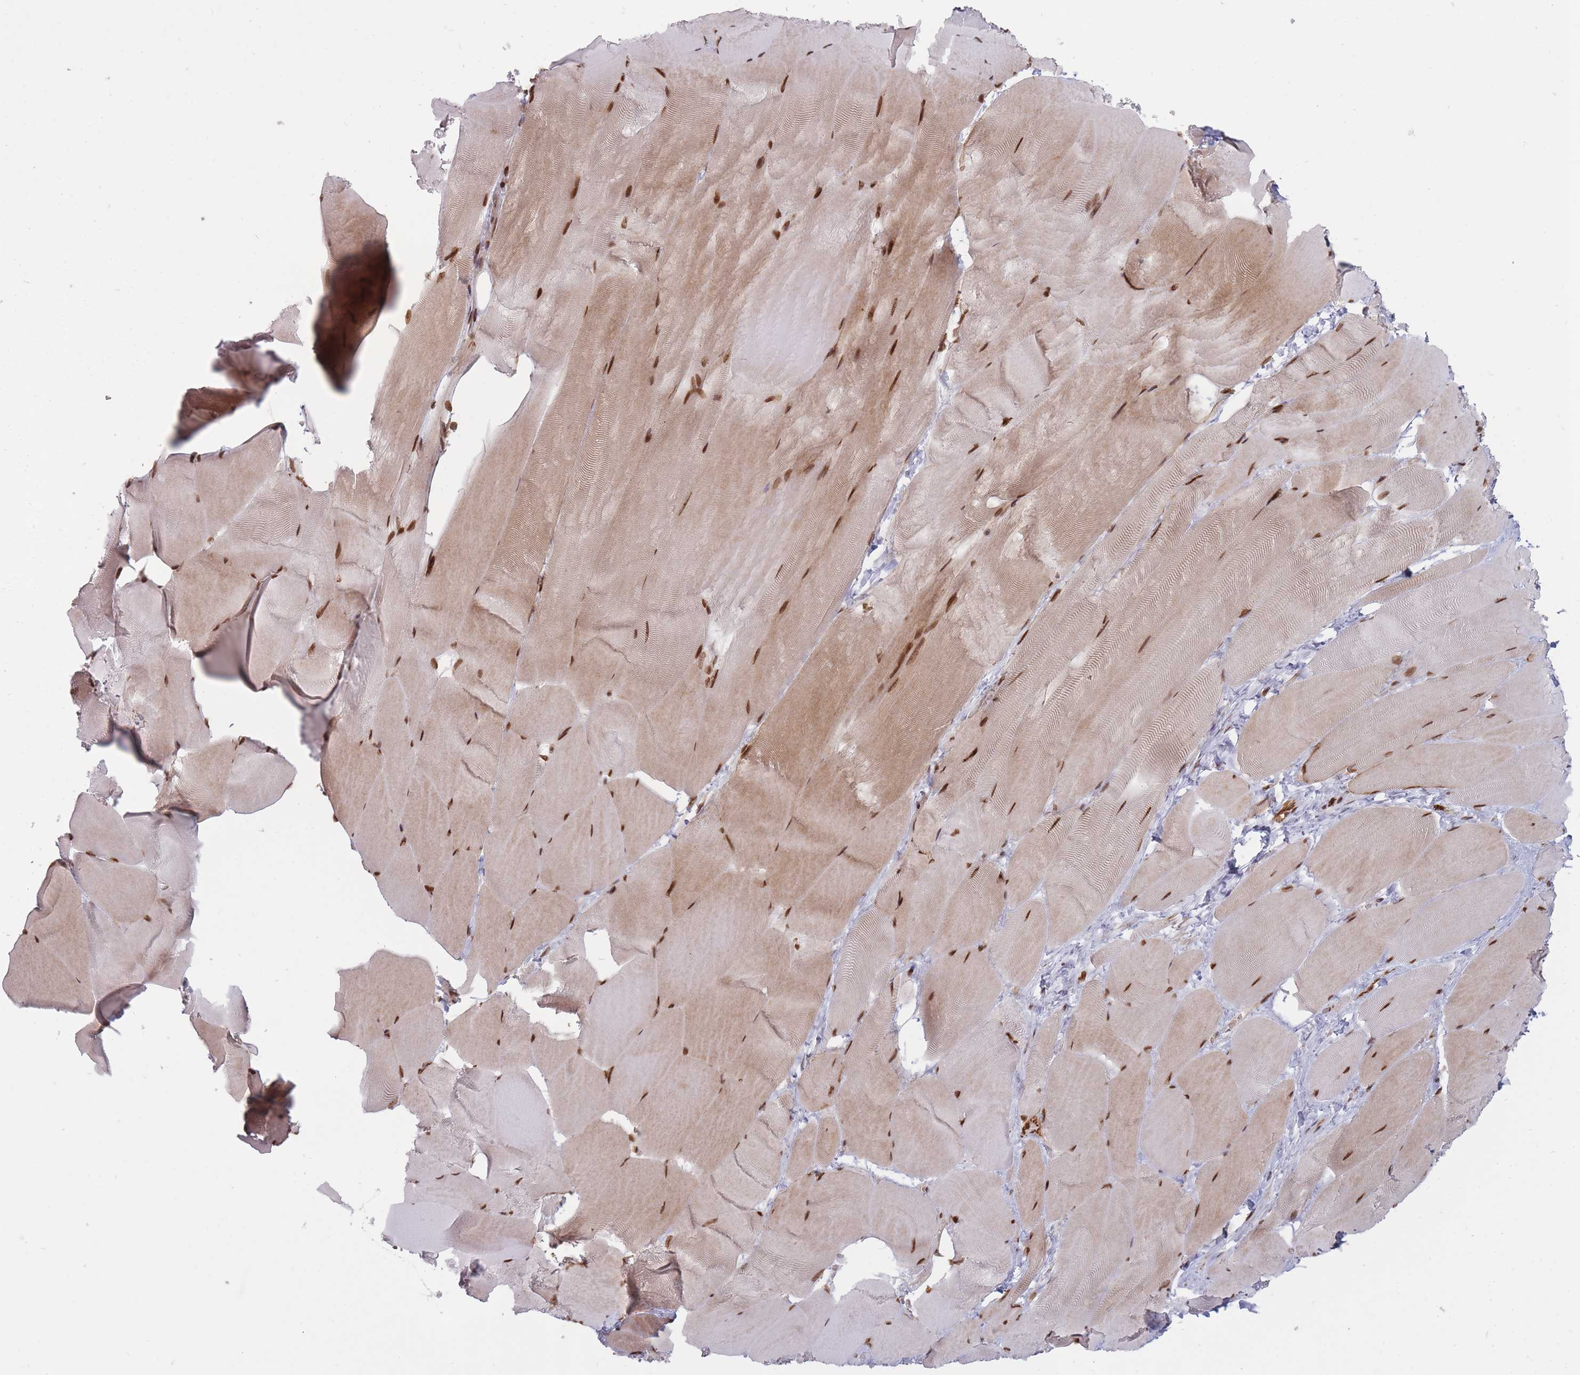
{"staining": {"intensity": "moderate", "quantity": ">75%", "location": "cytoplasmic/membranous,nuclear"}, "tissue": "skeletal muscle", "cell_type": "Myocytes", "image_type": "normal", "snomed": [{"axis": "morphology", "description": "Normal tissue, NOS"}, {"axis": "topography", "description": "Skeletal muscle"}], "caption": "Skeletal muscle stained with DAB (3,3'-diaminobenzidine) immunohistochemistry (IHC) displays medium levels of moderate cytoplasmic/membranous,nuclear staining in approximately >75% of myocytes.", "gene": "TMC6", "patient": {"sex": "female", "age": 64}}